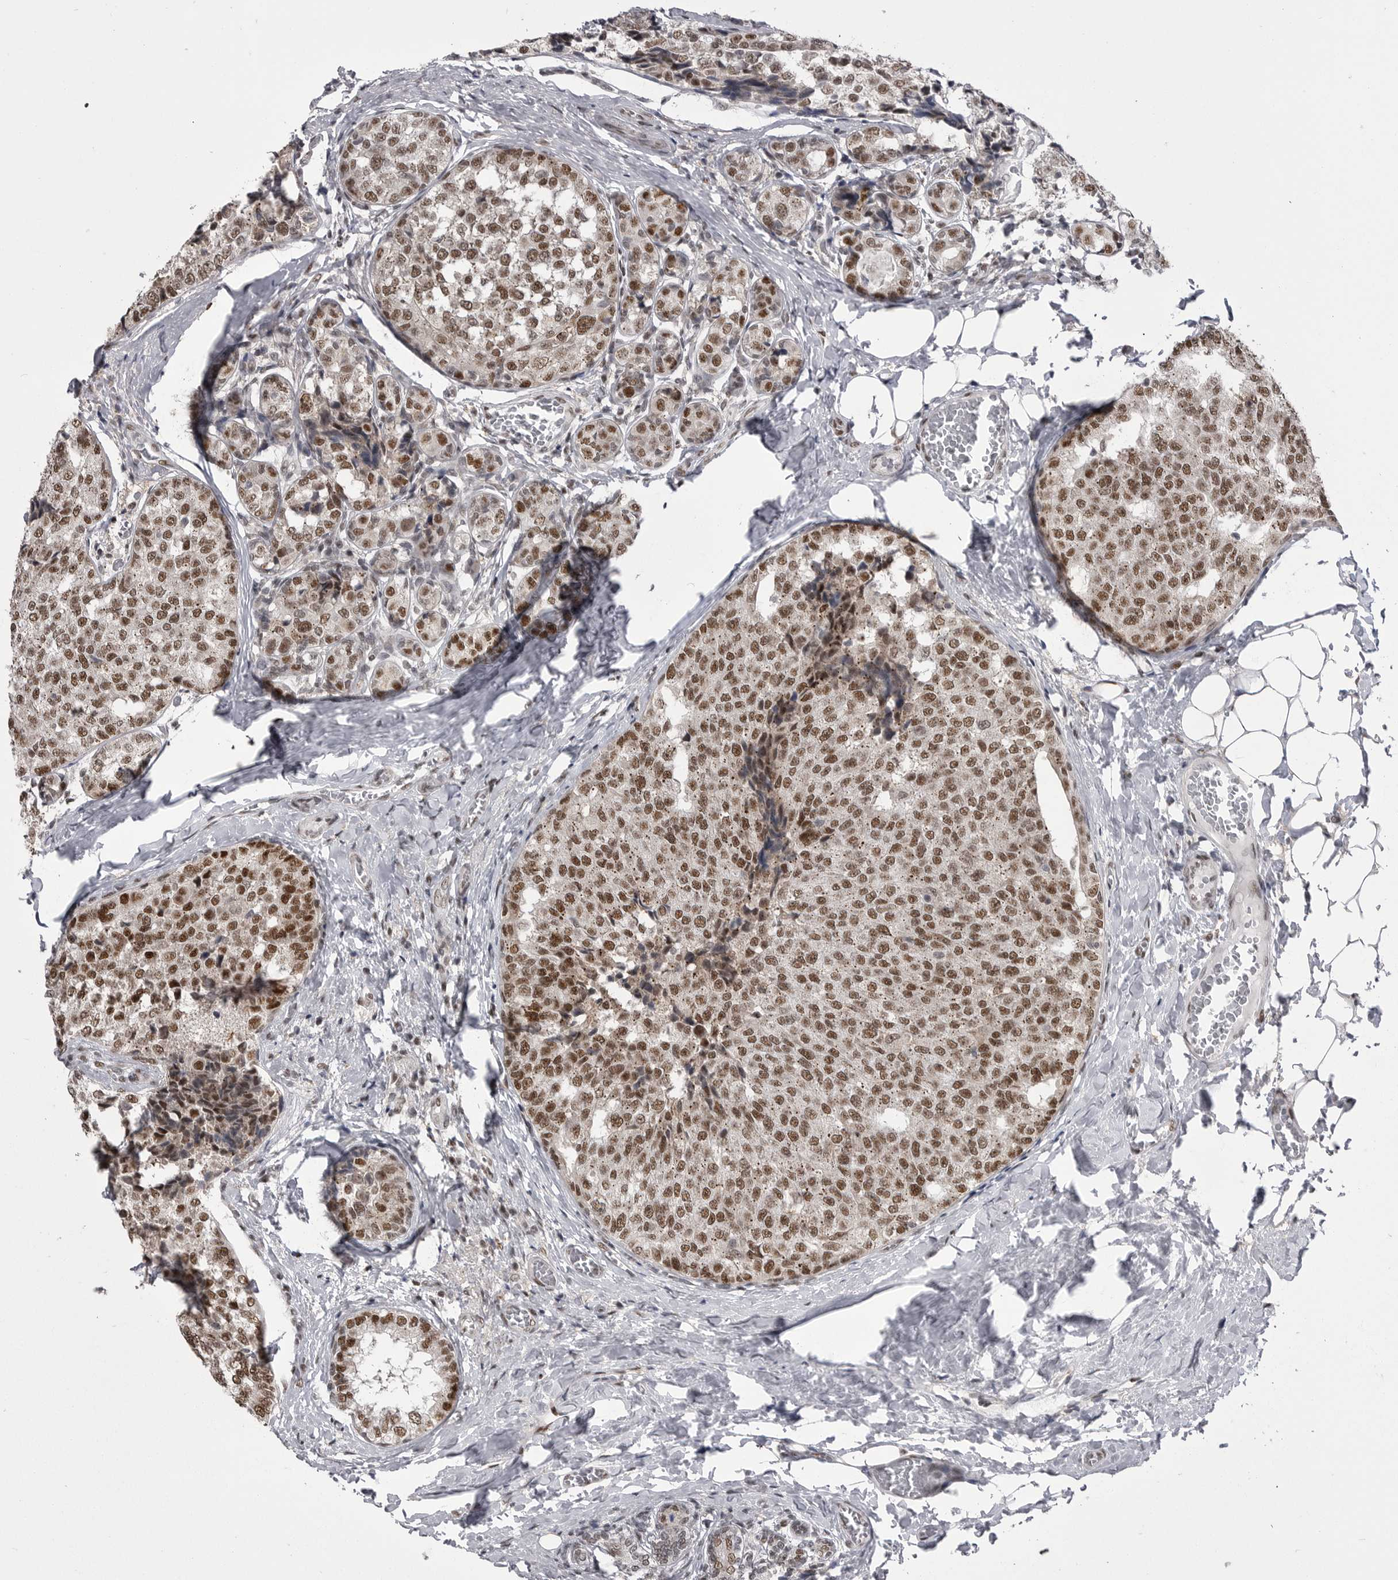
{"staining": {"intensity": "strong", "quantity": ">75%", "location": "nuclear"}, "tissue": "breast cancer", "cell_type": "Tumor cells", "image_type": "cancer", "snomed": [{"axis": "morphology", "description": "Normal tissue, NOS"}, {"axis": "morphology", "description": "Duct carcinoma"}, {"axis": "topography", "description": "Breast"}], "caption": "Breast cancer stained with a brown dye exhibits strong nuclear positive expression in about >75% of tumor cells.", "gene": "MEPCE", "patient": {"sex": "female", "age": 43}}